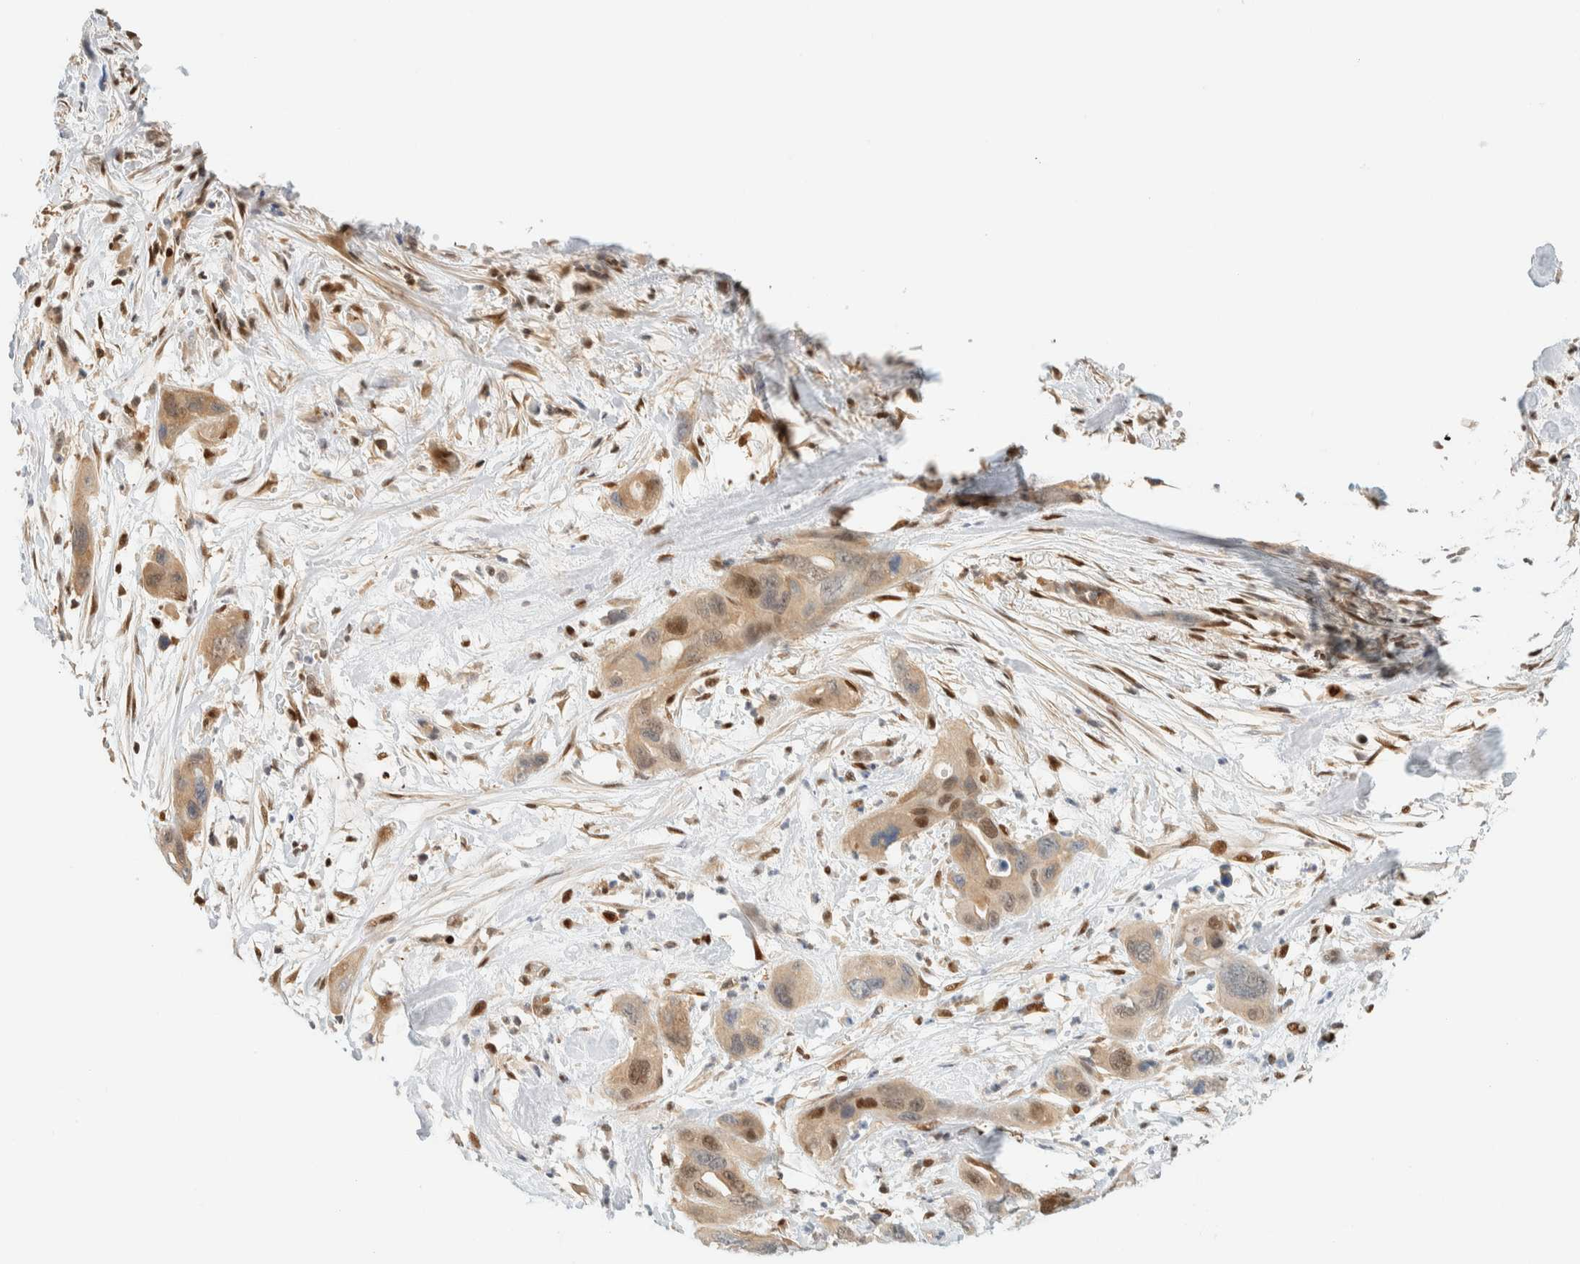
{"staining": {"intensity": "moderate", "quantity": "25%-75%", "location": "cytoplasmic/membranous,nuclear"}, "tissue": "pancreatic cancer", "cell_type": "Tumor cells", "image_type": "cancer", "snomed": [{"axis": "morphology", "description": "Adenocarcinoma, NOS"}, {"axis": "topography", "description": "Pancreas"}], "caption": "Pancreatic cancer stained with immunohistochemistry (IHC) displays moderate cytoplasmic/membranous and nuclear positivity in about 25%-75% of tumor cells.", "gene": "ZBTB37", "patient": {"sex": "female", "age": 71}}